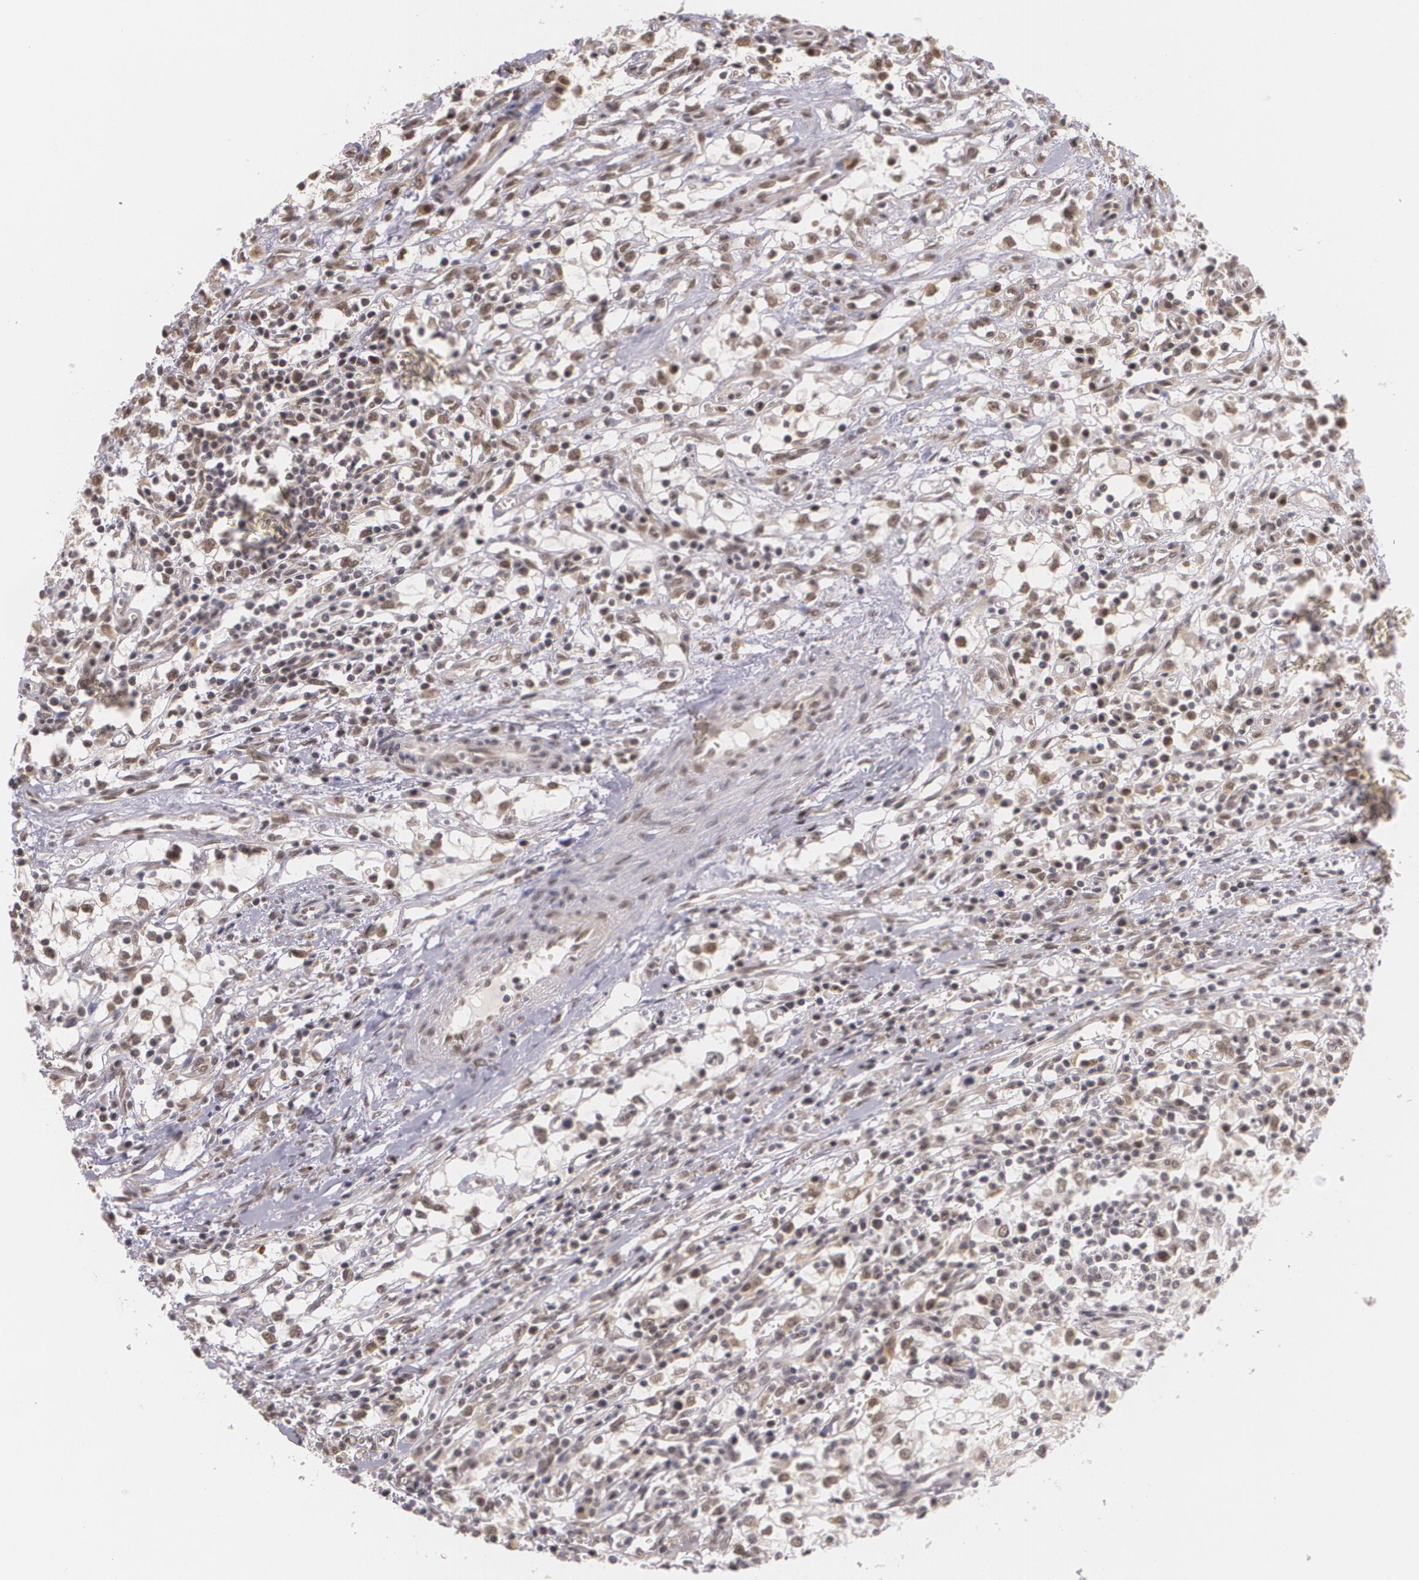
{"staining": {"intensity": "moderate", "quantity": "25%-75%", "location": "cytoplasmic/membranous,nuclear"}, "tissue": "renal cancer", "cell_type": "Tumor cells", "image_type": "cancer", "snomed": [{"axis": "morphology", "description": "Adenocarcinoma, NOS"}, {"axis": "topography", "description": "Kidney"}], "caption": "Protein expression analysis of renal cancer reveals moderate cytoplasmic/membranous and nuclear staining in about 25%-75% of tumor cells. The staining was performed using DAB, with brown indicating positive protein expression. Nuclei are stained blue with hematoxylin.", "gene": "ALX1", "patient": {"sex": "male", "age": 82}}